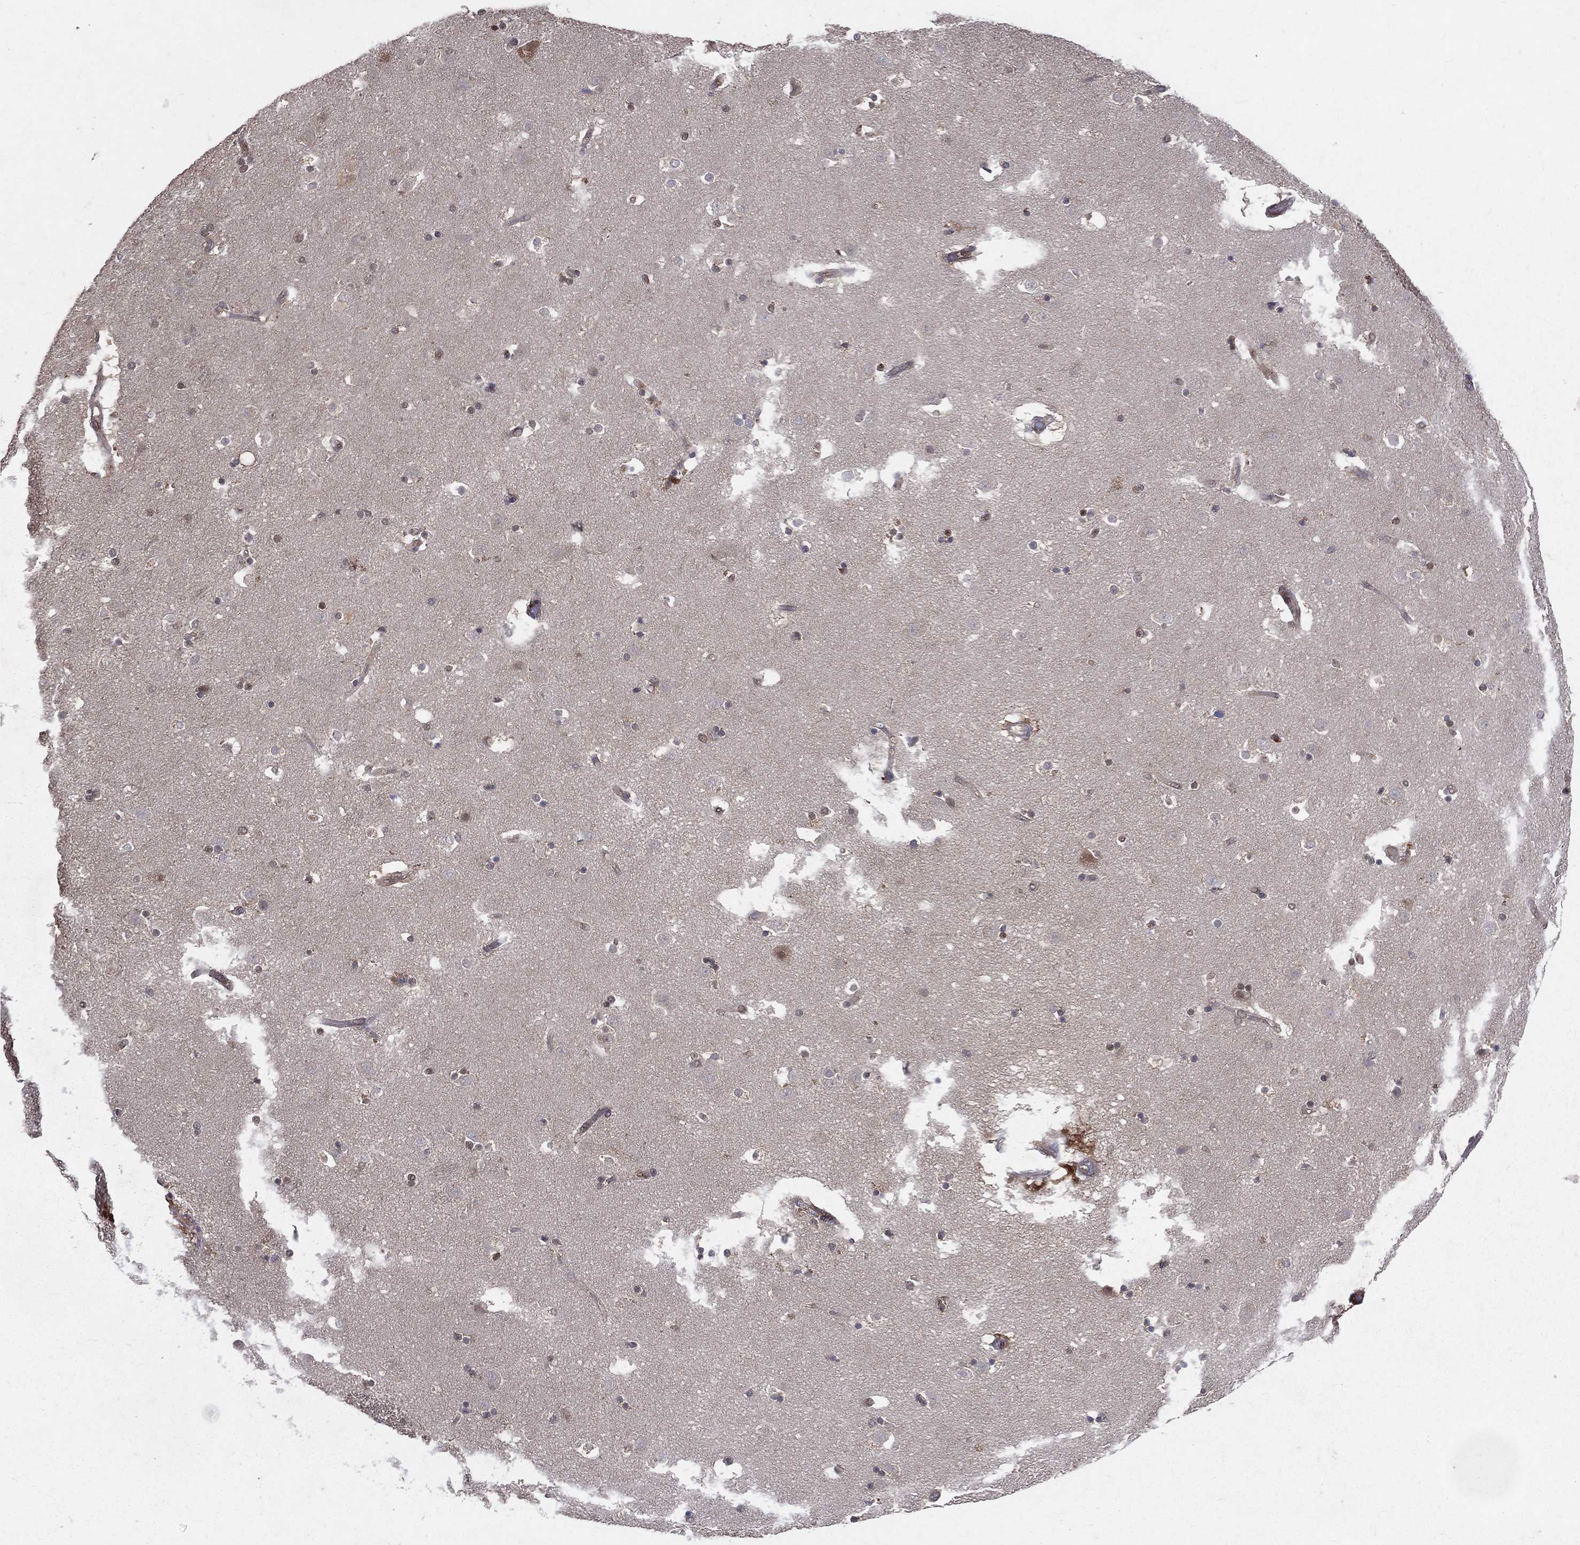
{"staining": {"intensity": "moderate", "quantity": "25%-75%", "location": "cytoplasmic/membranous,nuclear"}, "tissue": "caudate", "cell_type": "Glial cells", "image_type": "normal", "snomed": [{"axis": "morphology", "description": "Normal tissue, NOS"}, {"axis": "topography", "description": "Lateral ventricle wall"}], "caption": "A photomicrograph showing moderate cytoplasmic/membranous,nuclear expression in about 25%-75% of glial cells in benign caudate, as visualized by brown immunohistochemical staining.", "gene": "GMPR2", "patient": {"sex": "male", "age": 51}}